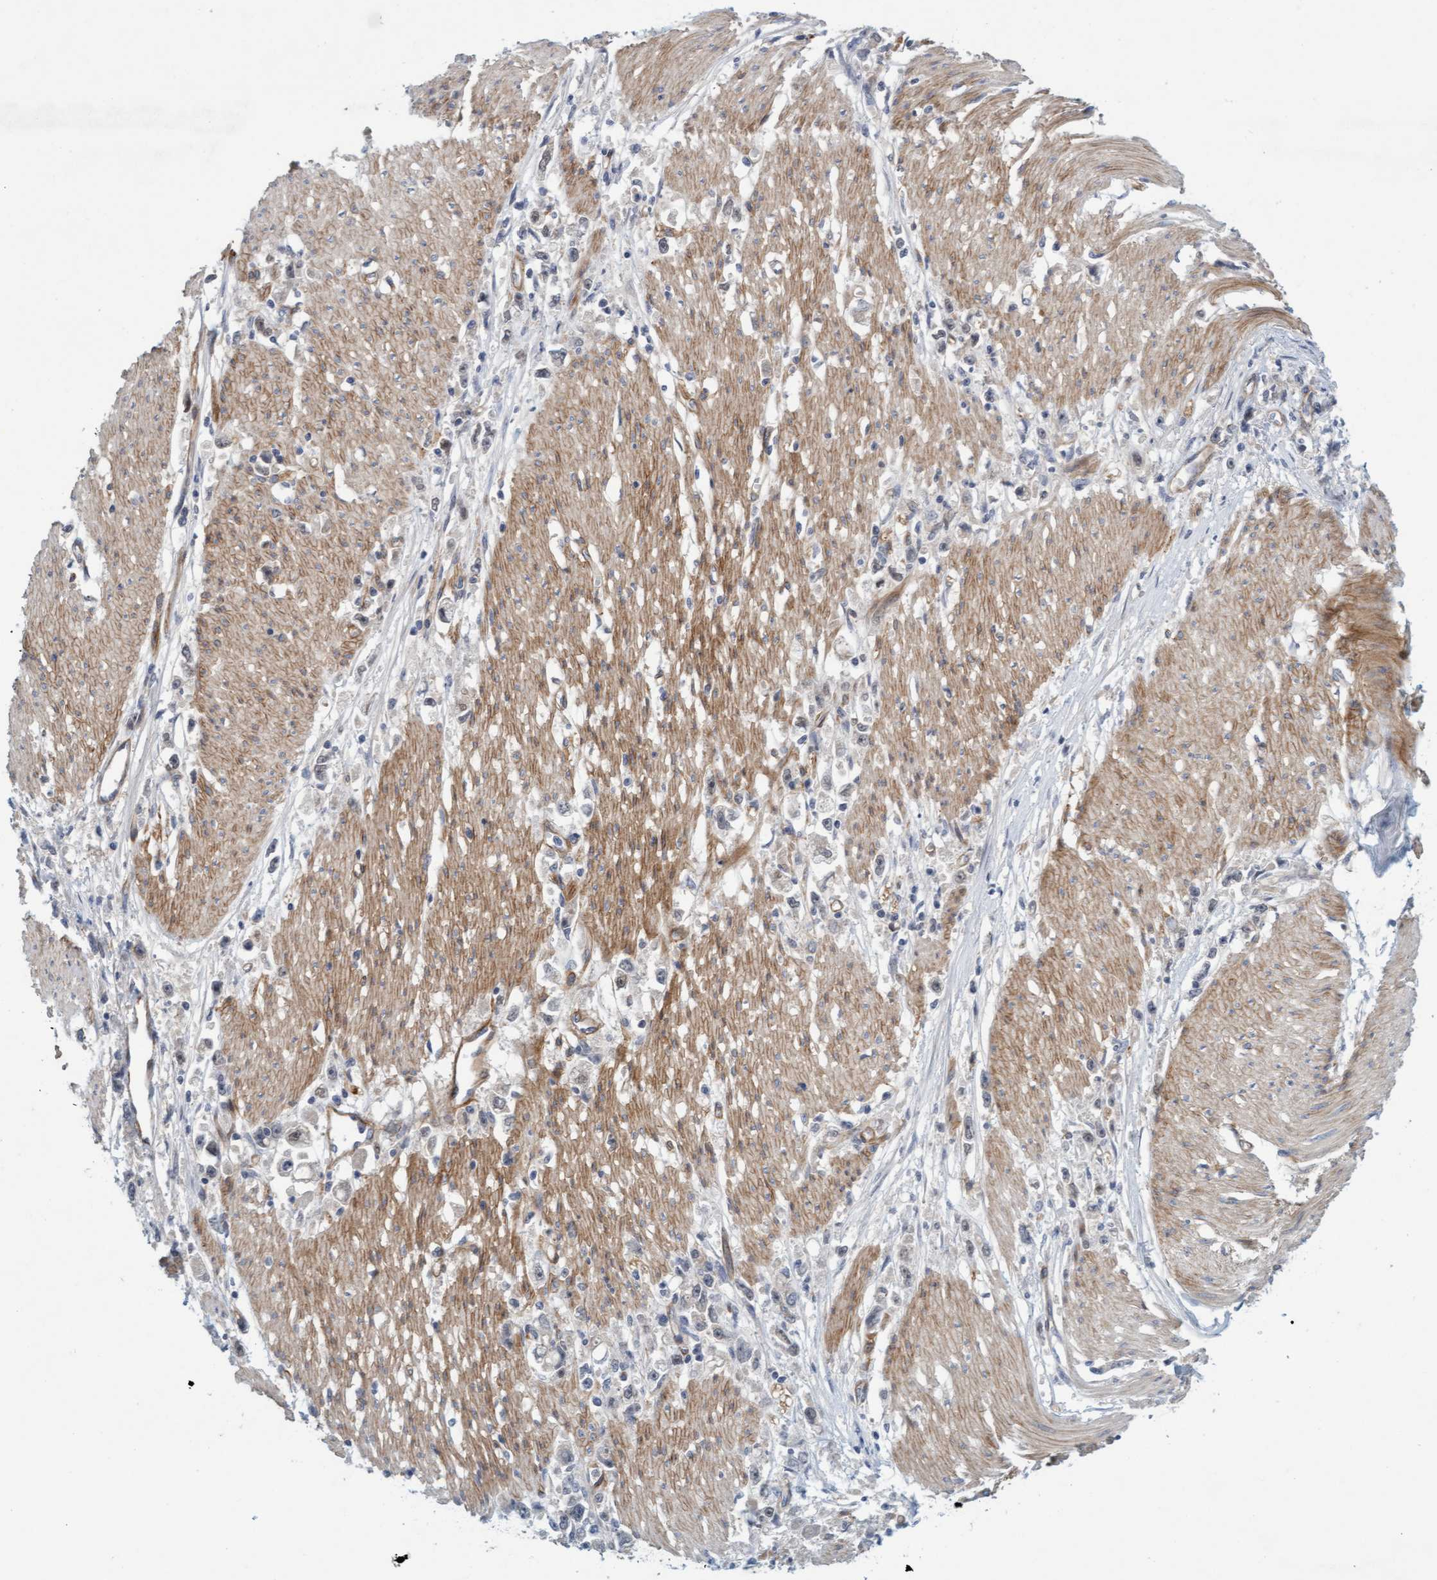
{"staining": {"intensity": "weak", "quantity": "<25%", "location": "cytoplasmic/membranous"}, "tissue": "stomach cancer", "cell_type": "Tumor cells", "image_type": "cancer", "snomed": [{"axis": "morphology", "description": "Adenocarcinoma, NOS"}, {"axis": "topography", "description": "Stomach"}], "caption": "Stomach cancer was stained to show a protein in brown. There is no significant staining in tumor cells.", "gene": "TSTD2", "patient": {"sex": "female", "age": 59}}